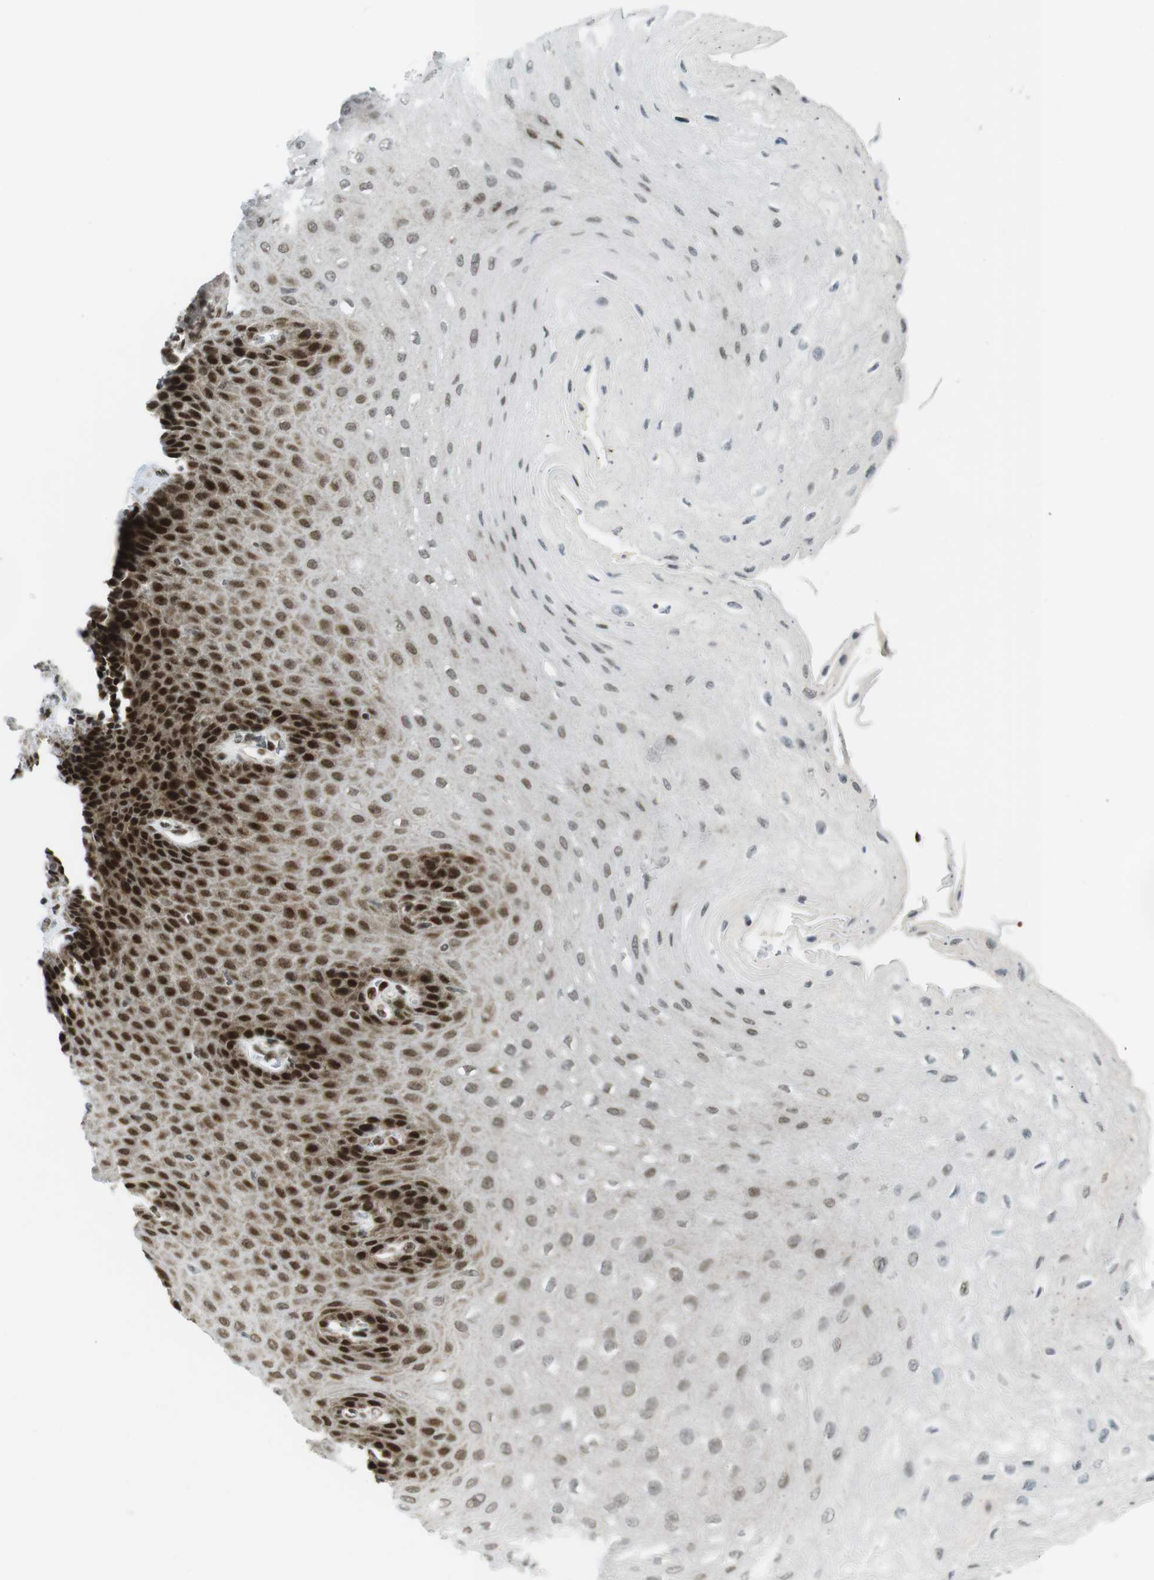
{"staining": {"intensity": "strong", "quantity": ">75%", "location": "nuclear"}, "tissue": "esophagus", "cell_type": "Squamous epithelial cells", "image_type": "normal", "snomed": [{"axis": "morphology", "description": "Normal tissue, NOS"}, {"axis": "topography", "description": "Esophagus"}], "caption": "Esophagus stained with immunohistochemistry (IHC) displays strong nuclear staining in about >75% of squamous epithelial cells. Using DAB (3,3'-diaminobenzidine) (brown) and hematoxylin (blue) stains, captured at high magnification using brightfield microscopy.", "gene": "CDC27", "patient": {"sex": "female", "age": 72}}